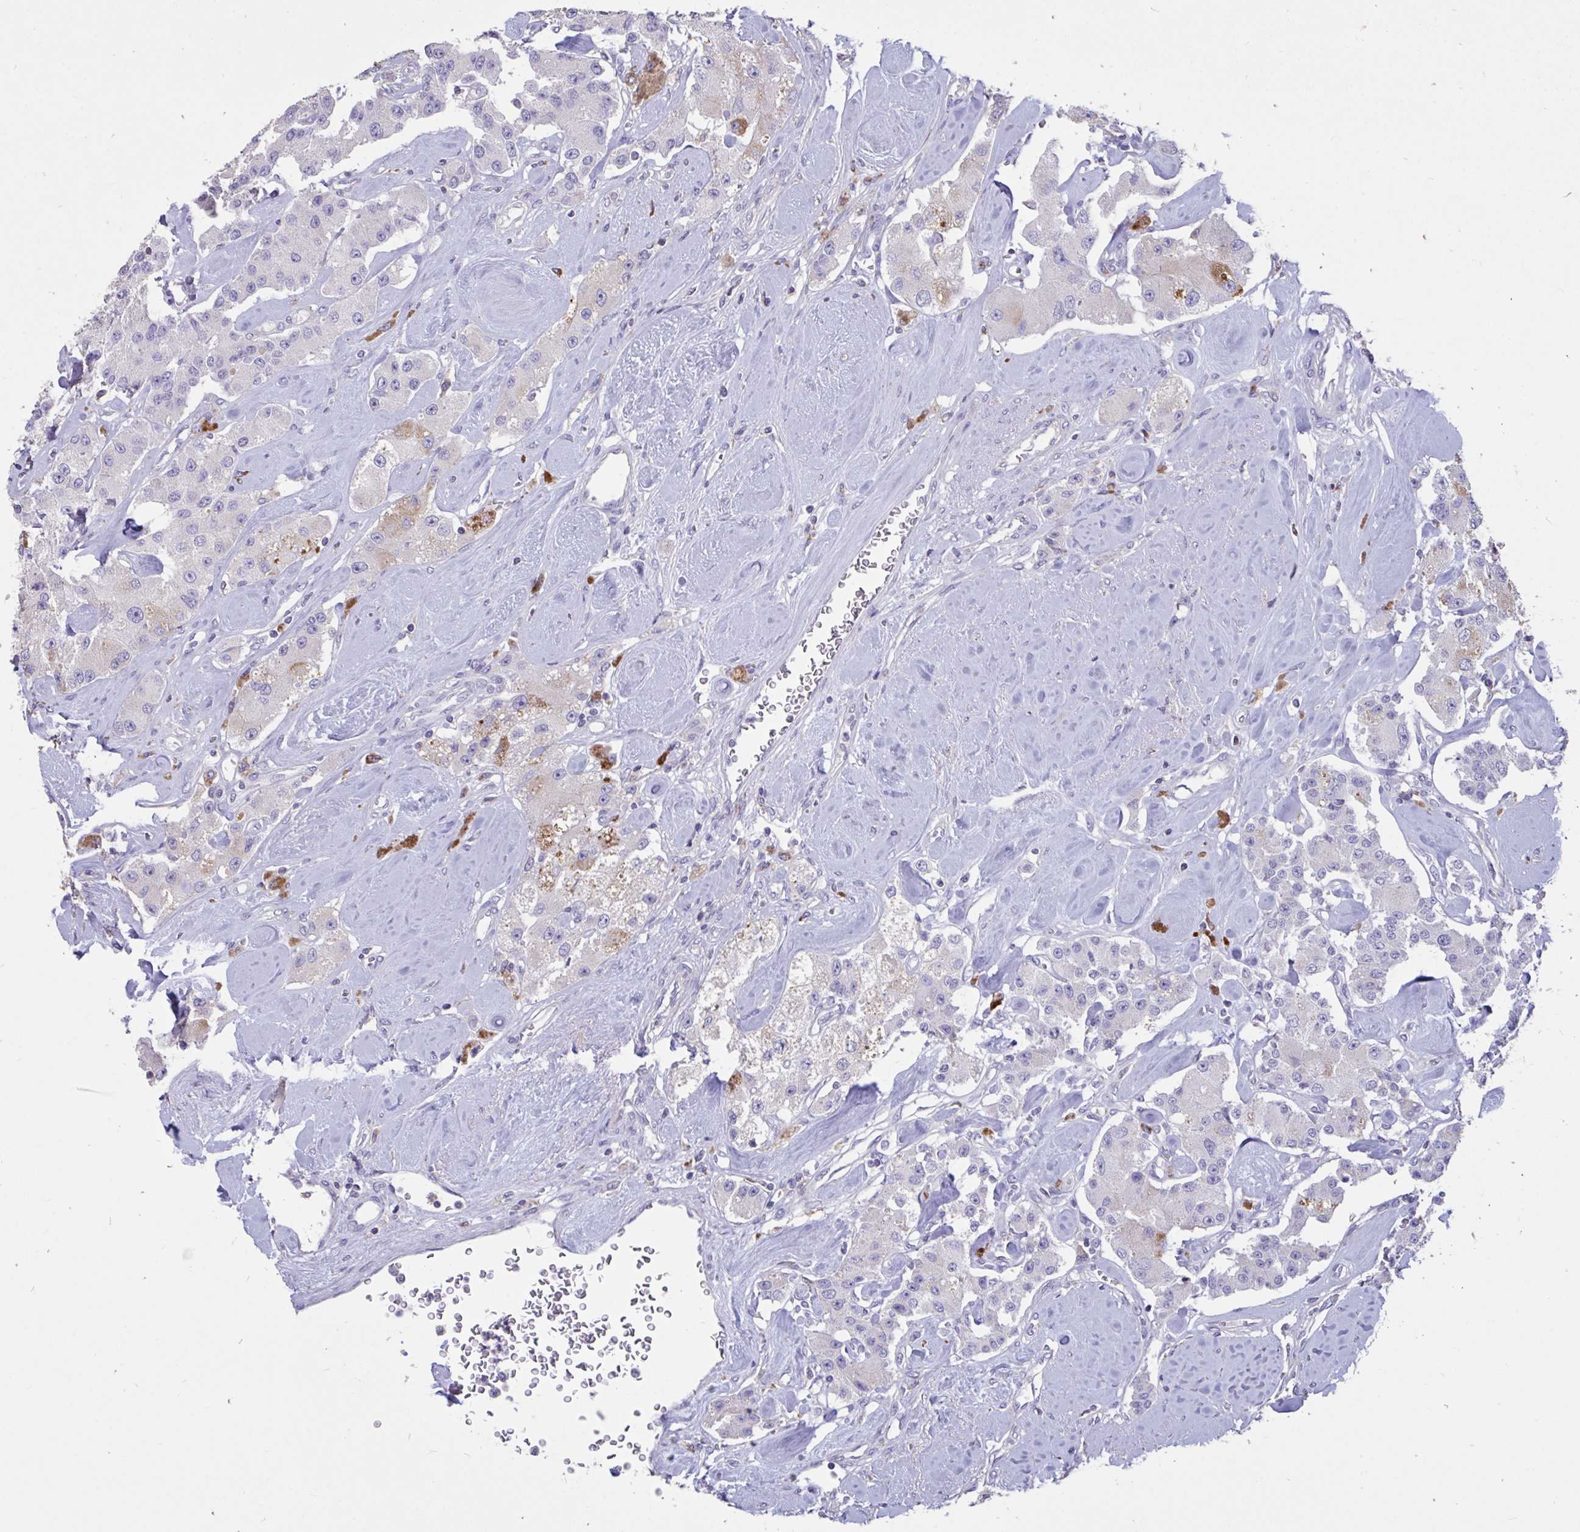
{"staining": {"intensity": "negative", "quantity": "none", "location": "none"}, "tissue": "carcinoid", "cell_type": "Tumor cells", "image_type": "cancer", "snomed": [{"axis": "morphology", "description": "Carcinoid, malignant, NOS"}, {"axis": "topography", "description": "Pancreas"}], "caption": "Immunohistochemistry micrograph of human carcinoid stained for a protein (brown), which shows no positivity in tumor cells.", "gene": "DDX39A", "patient": {"sex": "male", "age": 41}}